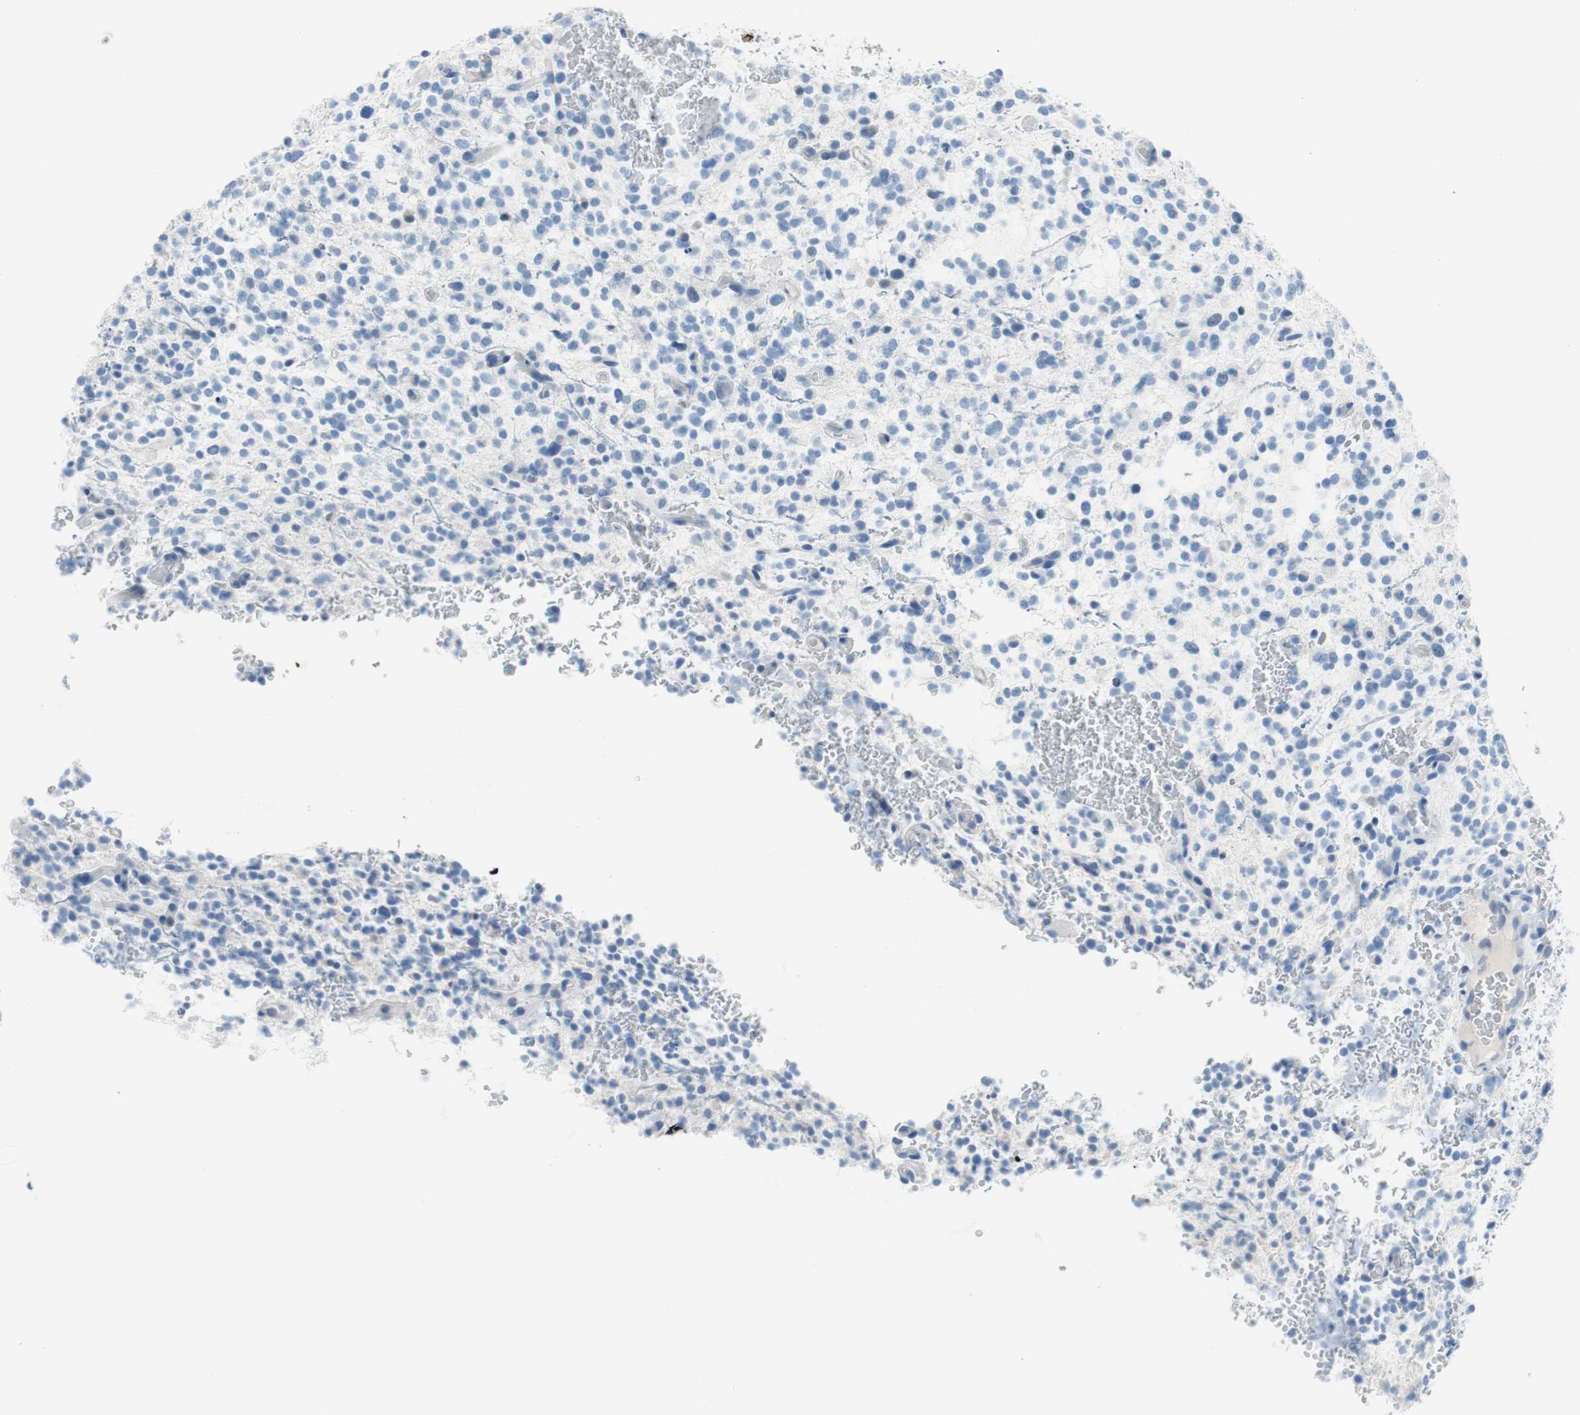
{"staining": {"intensity": "negative", "quantity": "none", "location": "none"}, "tissue": "glioma", "cell_type": "Tumor cells", "image_type": "cancer", "snomed": [{"axis": "morphology", "description": "Glioma, malignant, High grade"}, {"axis": "topography", "description": "Brain"}], "caption": "DAB immunohistochemical staining of human glioma shows no significant positivity in tumor cells.", "gene": "MYH1", "patient": {"sex": "male", "age": 48}}